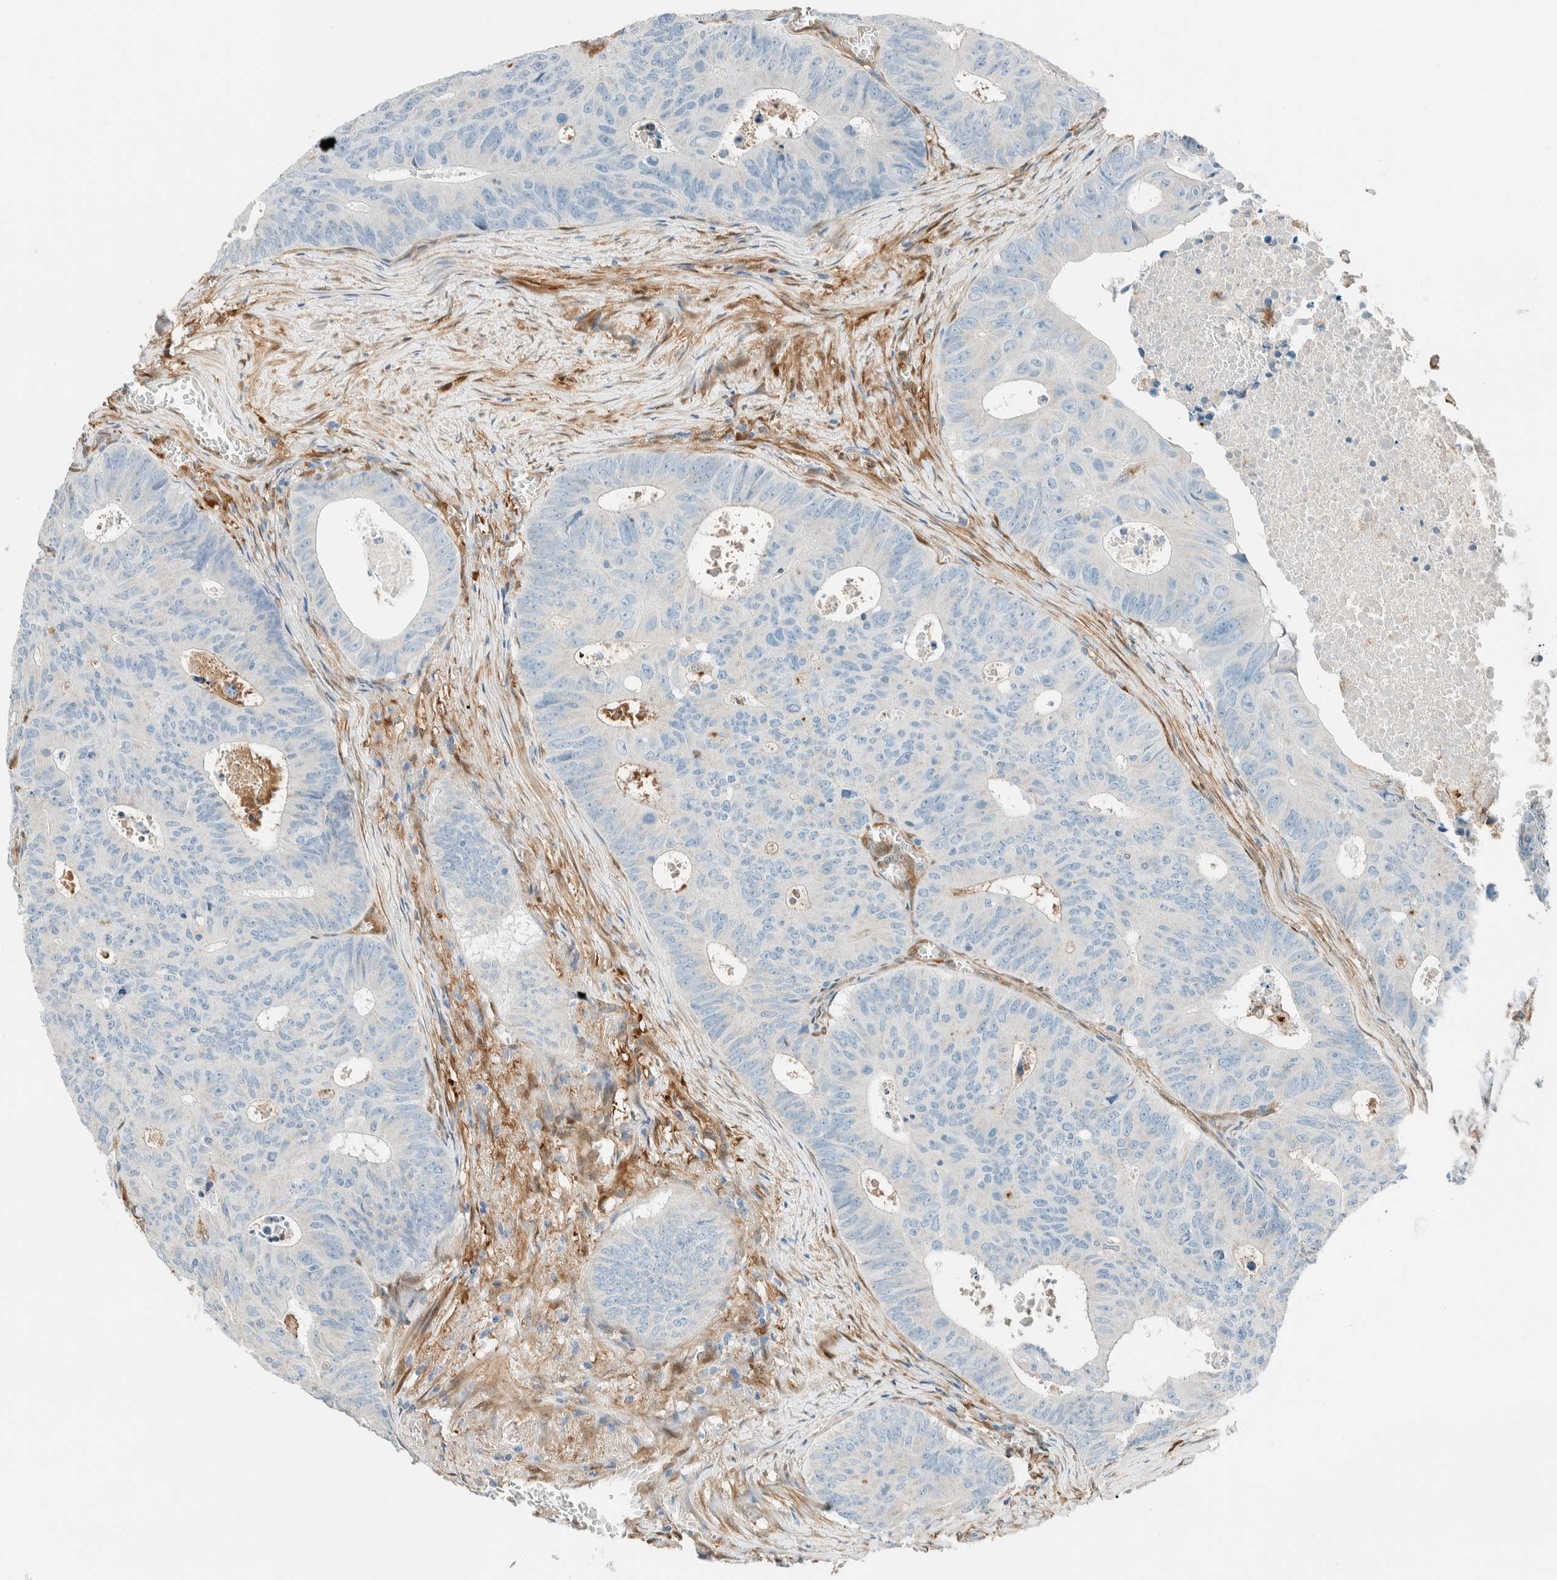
{"staining": {"intensity": "negative", "quantity": "none", "location": "none"}, "tissue": "colorectal cancer", "cell_type": "Tumor cells", "image_type": "cancer", "snomed": [{"axis": "morphology", "description": "Adenocarcinoma, NOS"}, {"axis": "topography", "description": "Colon"}], "caption": "DAB immunohistochemical staining of human adenocarcinoma (colorectal) exhibits no significant expression in tumor cells.", "gene": "NXN", "patient": {"sex": "male", "age": 87}}